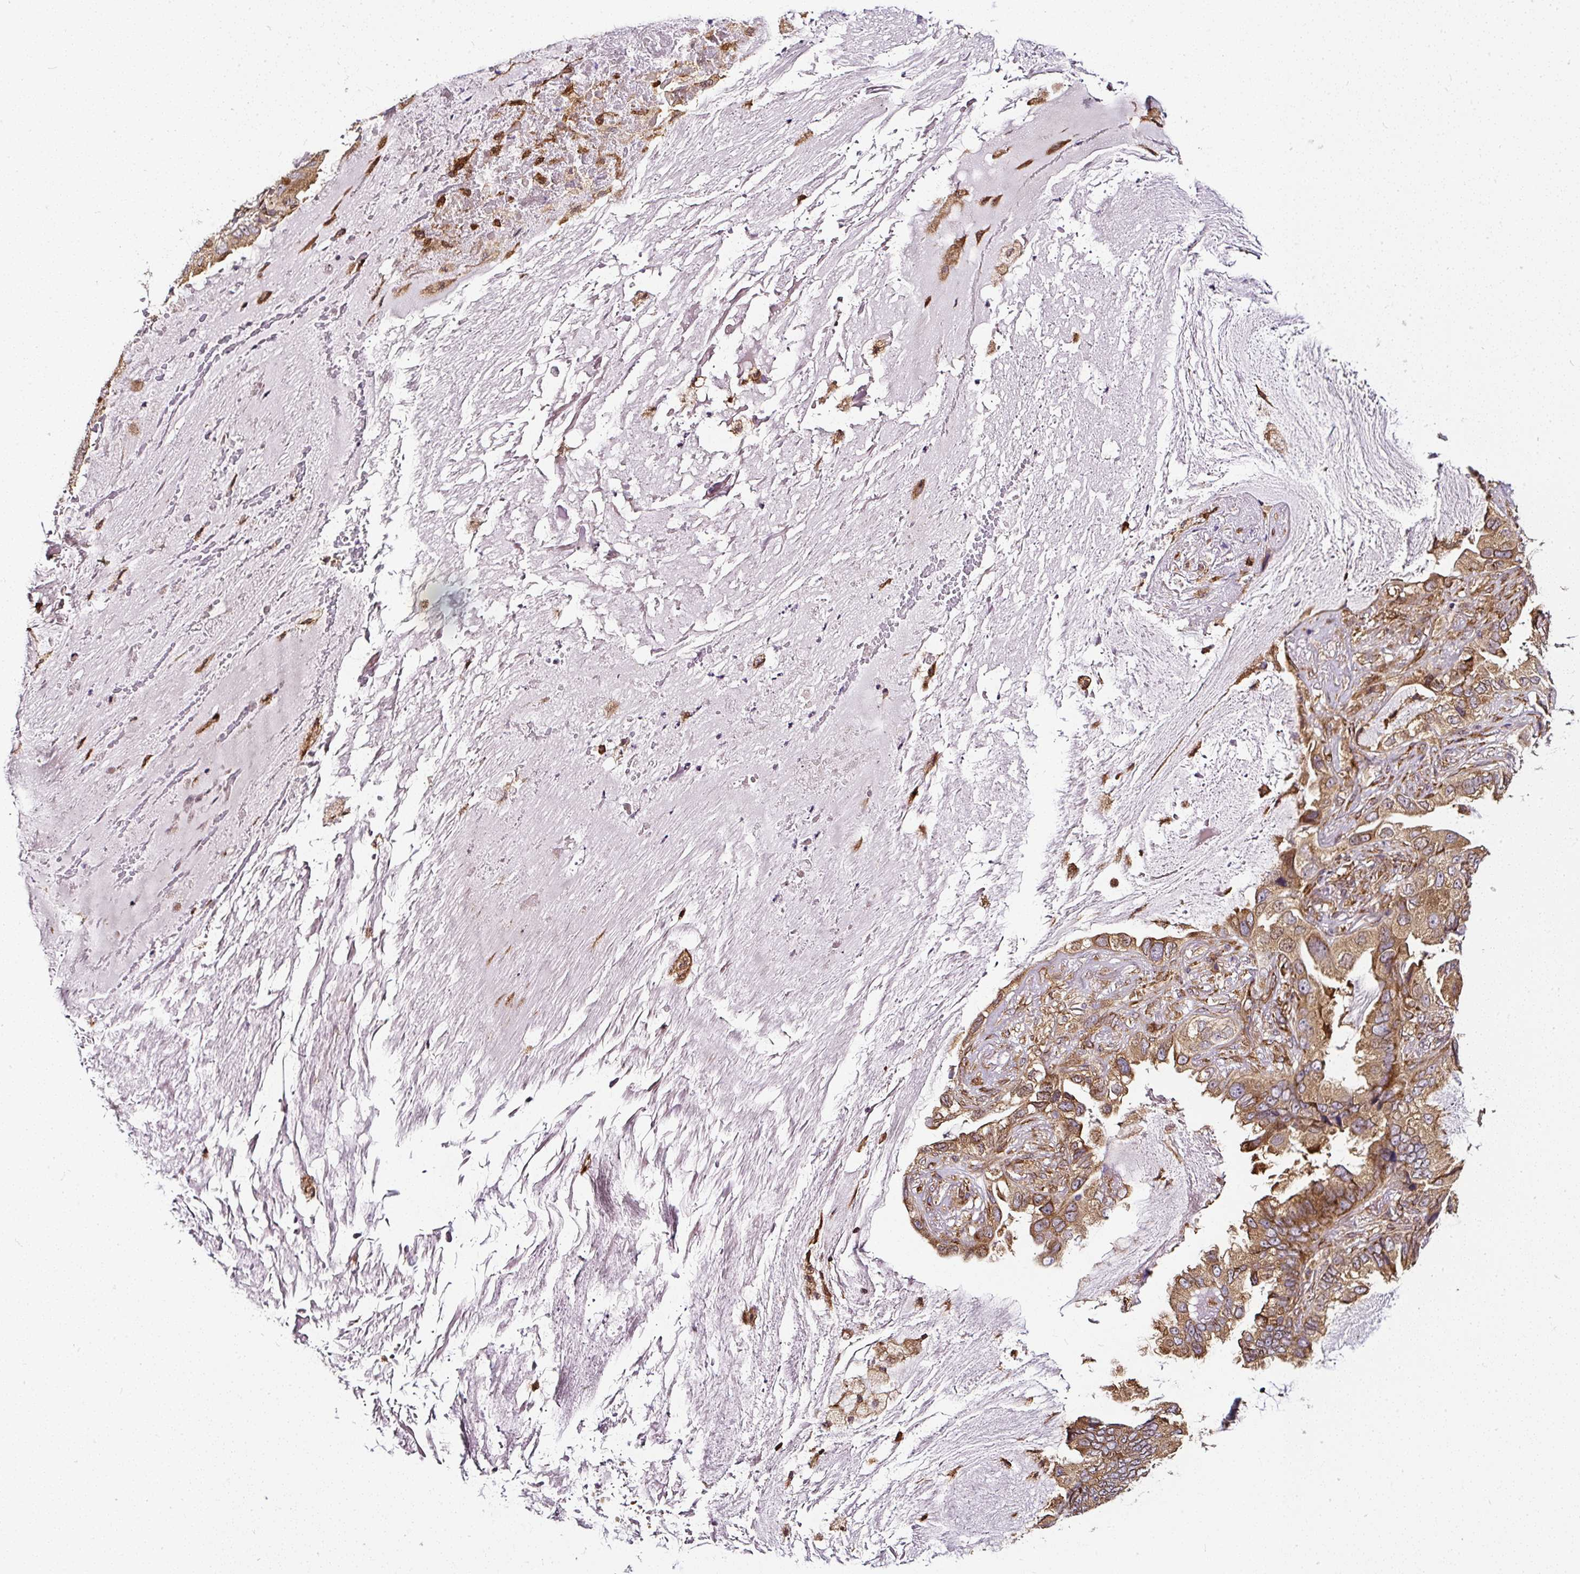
{"staining": {"intensity": "moderate", "quantity": ">75%", "location": "cytoplasmic/membranous"}, "tissue": "lung cancer", "cell_type": "Tumor cells", "image_type": "cancer", "snomed": [{"axis": "morphology", "description": "Adenocarcinoma, NOS"}, {"axis": "topography", "description": "Lung"}], "caption": "DAB immunohistochemical staining of lung cancer demonstrates moderate cytoplasmic/membranous protein expression in approximately >75% of tumor cells. (DAB (3,3'-diaminobenzidine) IHC, brown staining for protein, blue staining for nuclei).", "gene": "KDM4E", "patient": {"sex": "female", "age": 69}}